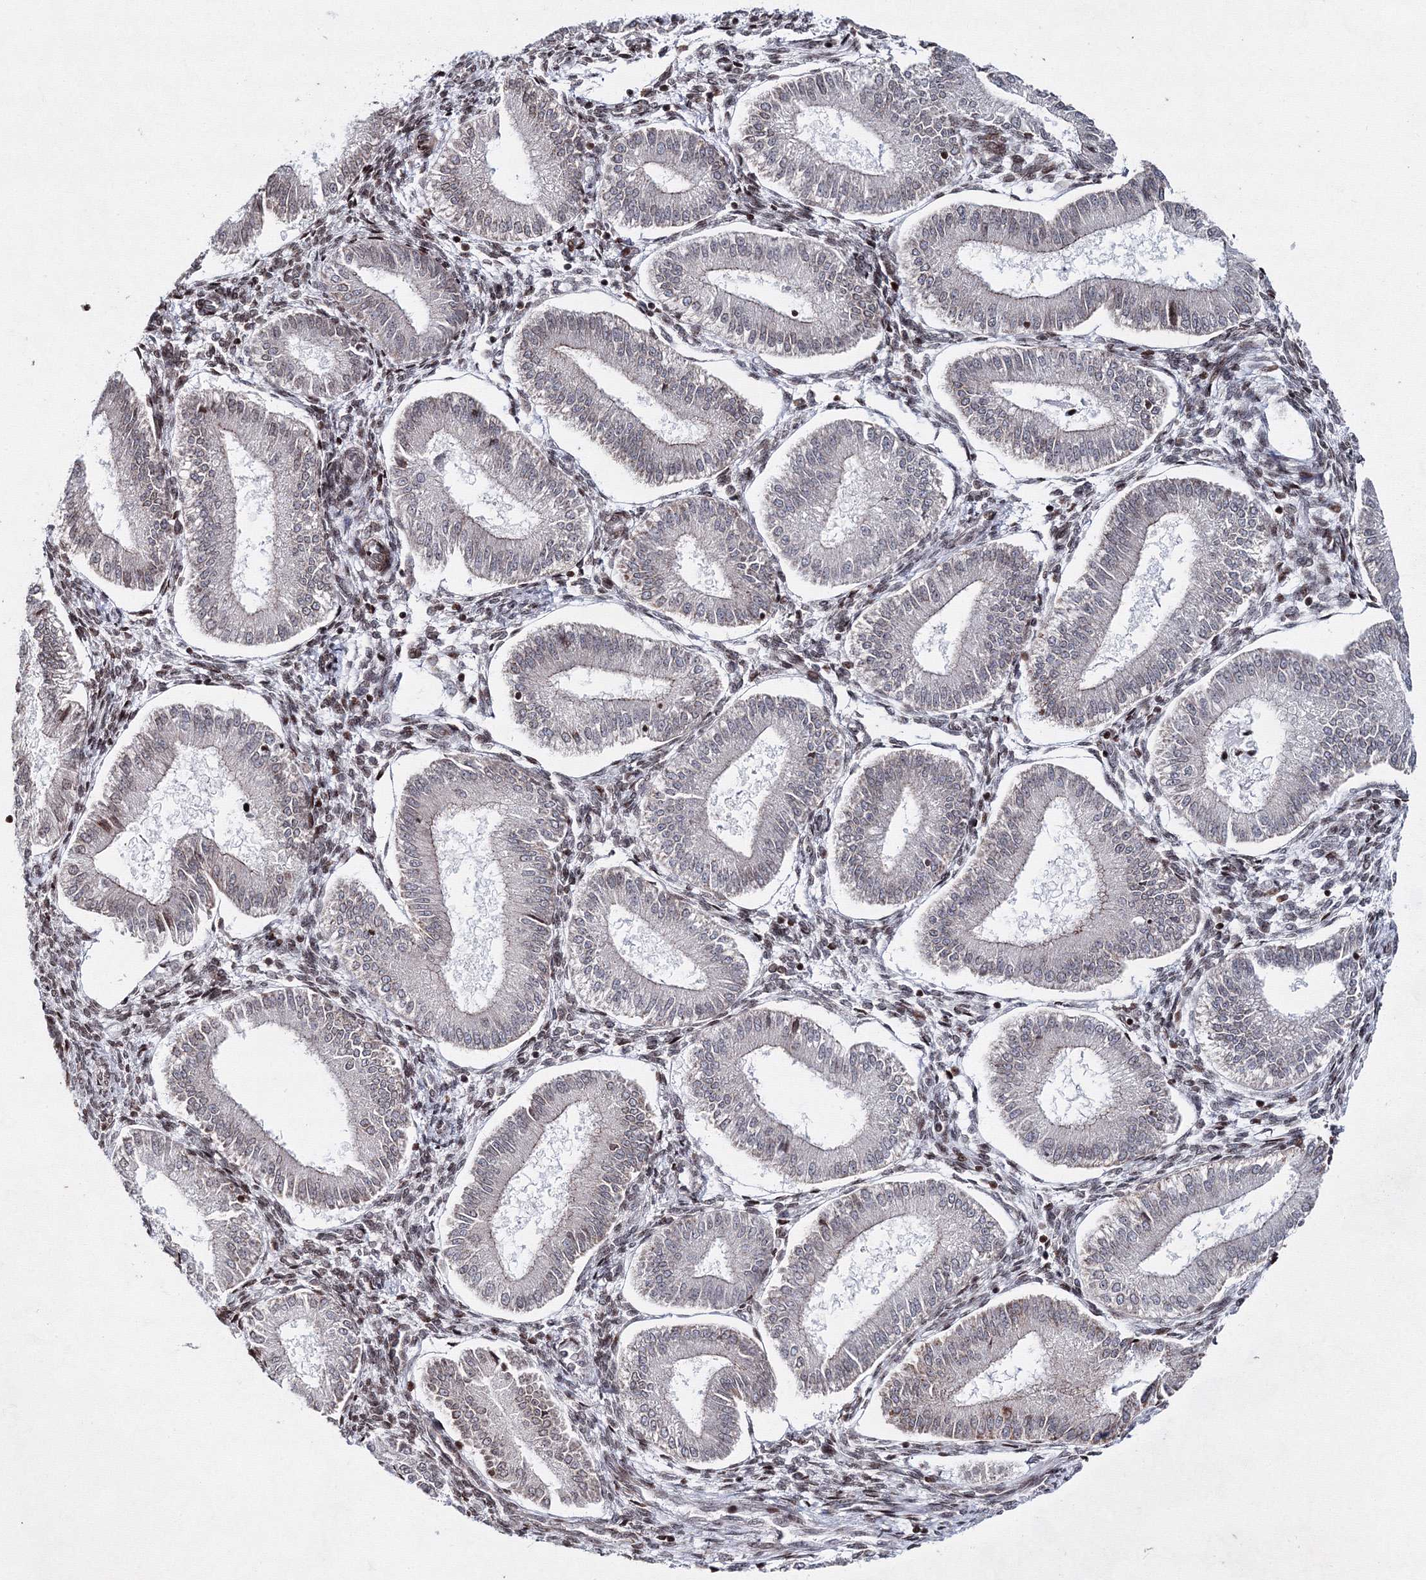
{"staining": {"intensity": "weak", "quantity": "25%-75%", "location": "nuclear"}, "tissue": "endometrium", "cell_type": "Cells in endometrial stroma", "image_type": "normal", "snomed": [{"axis": "morphology", "description": "Normal tissue, NOS"}, {"axis": "topography", "description": "Endometrium"}], "caption": "This histopathology image reveals IHC staining of benign endometrium, with low weak nuclear expression in approximately 25%-75% of cells in endometrial stroma.", "gene": "SMIM29", "patient": {"sex": "female", "age": 39}}